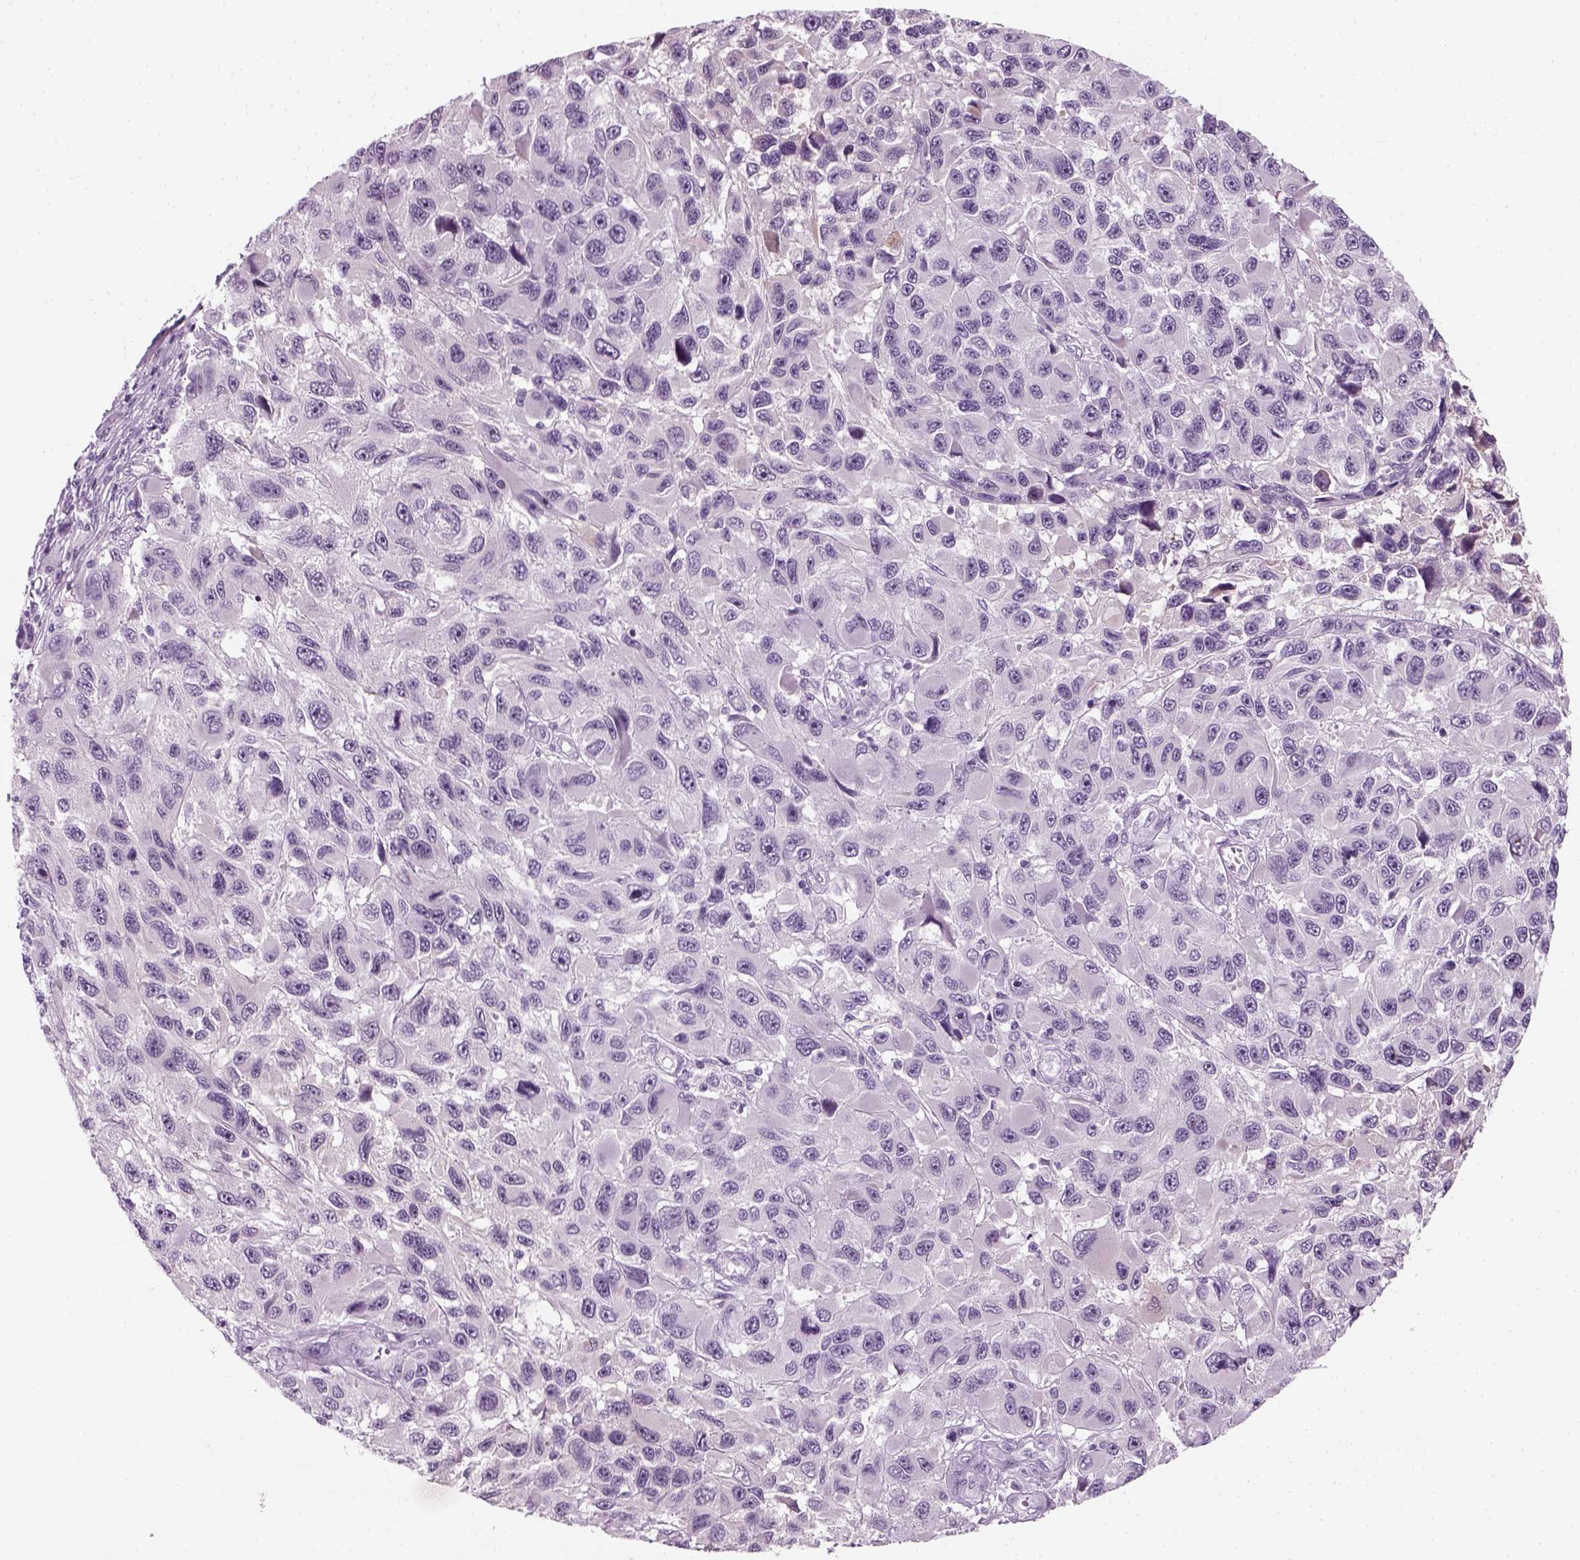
{"staining": {"intensity": "negative", "quantity": "none", "location": "none"}, "tissue": "melanoma", "cell_type": "Tumor cells", "image_type": "cancer", "snomed": [{"axis": "morphology", "description": "Malignant melanoma, NOS"}, {"axis": "topography", "description": "Skin"}], "caption": "IHC histopathology image of human malignant melanoma stained for a protein (brown), which demonstrates no expression in tumor cells.", "gene": "KRT75", "patient": {"sex": "male", "age": 53}}